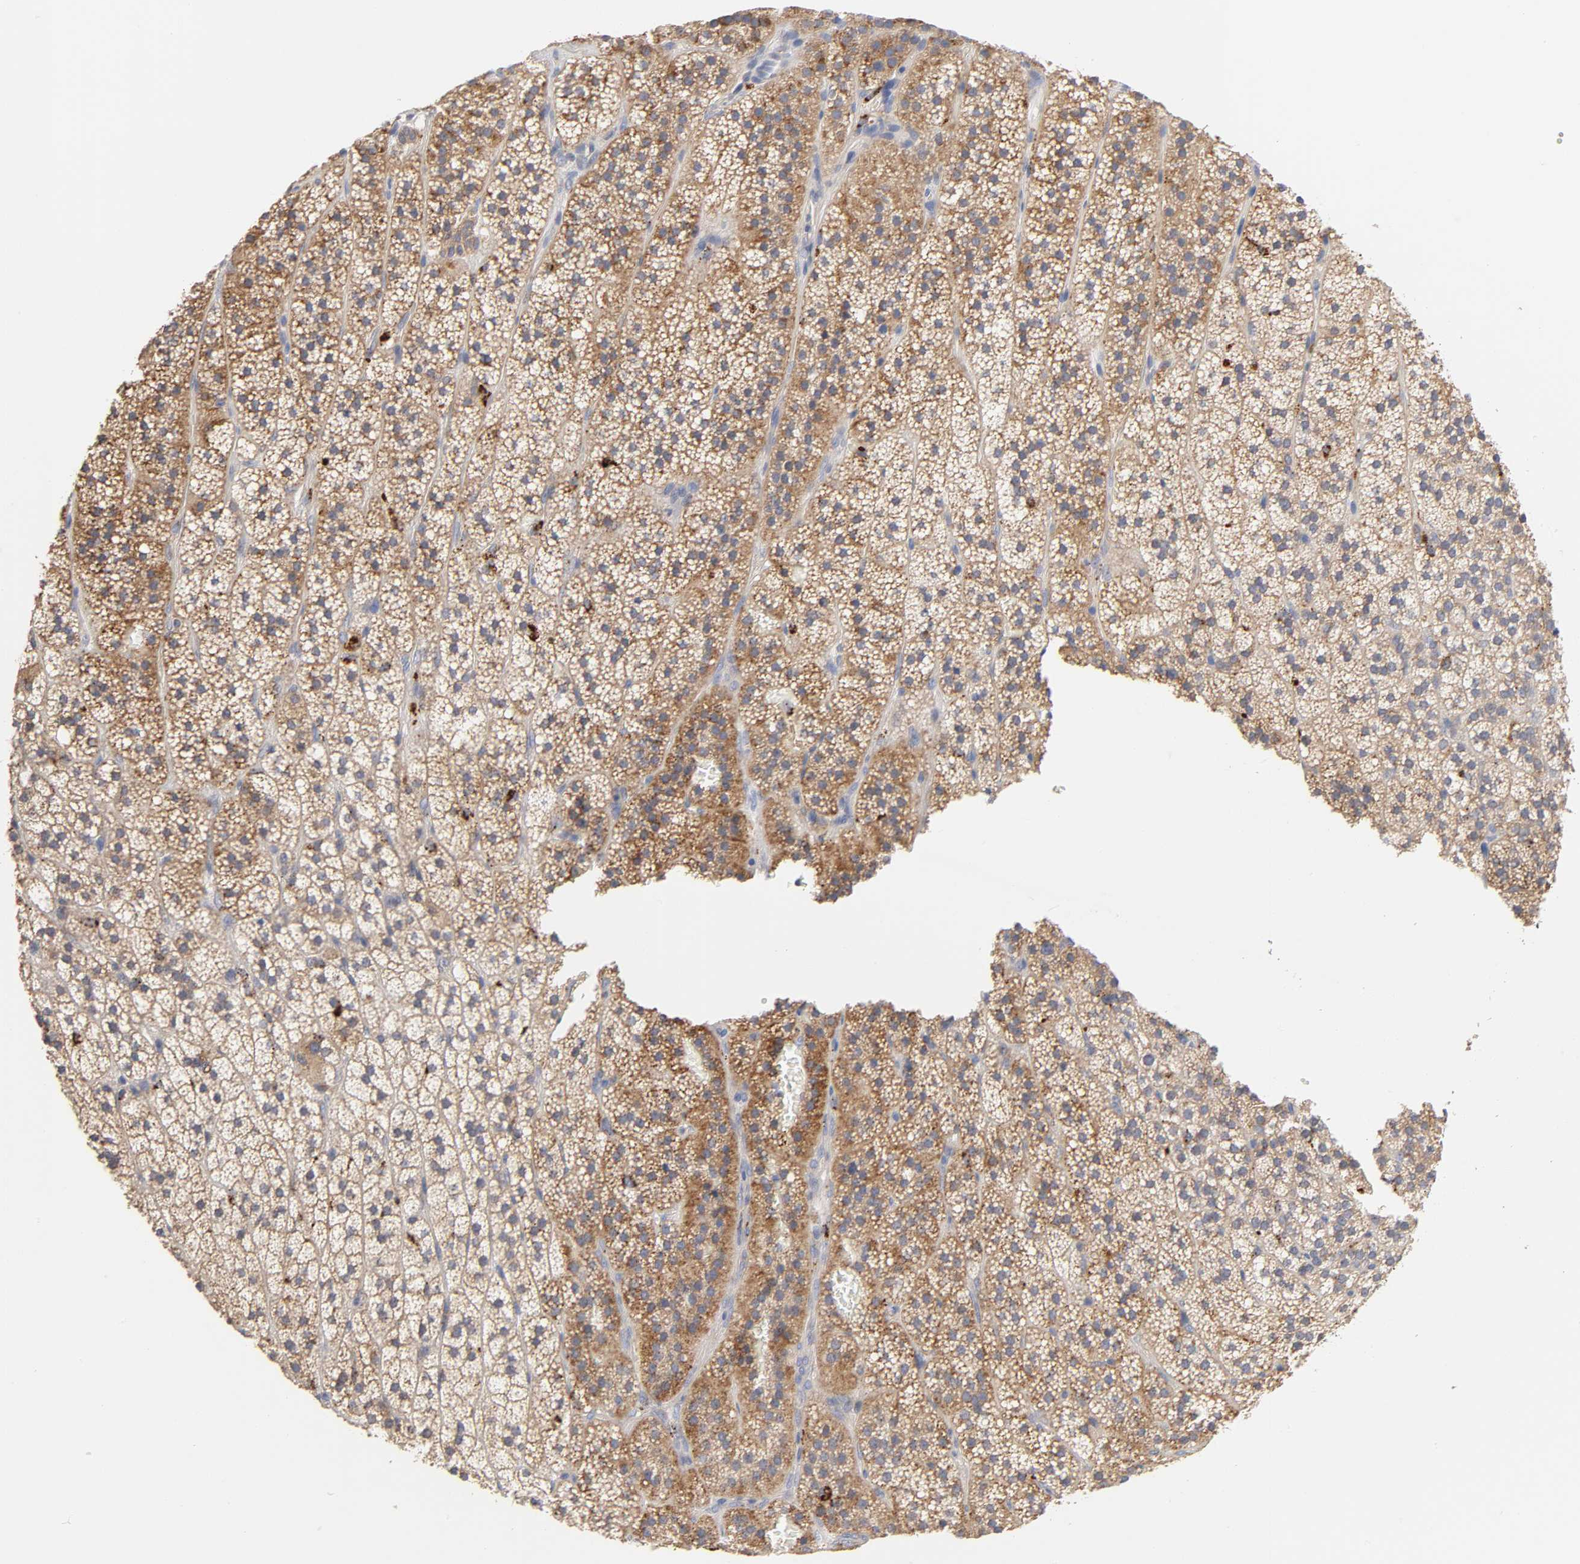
{"staining": {"intensity": "moderate", "quantity": ">75%", "location": "cytoplasmic/membranous"}, "tissue": "adrenal gland", "cell_type": "Glandular cells", "image_type": "normal", "snomed": [{"axis": "morphology", "description": "Normal tissue, NOS"}, {"axis": "topography", "description": "Adrenal gland"}], "caption": "Immunohistochemistry (IHC) histopathology image of unremarkable adrenal gland stained for a protein (brown), which exhibits medium levels of moderate cytoplasmic/membranous positivity in approximately >75% of glandular cells.", "gene": "C17orf75", "patient": {"sex": "male", "age": 35}}